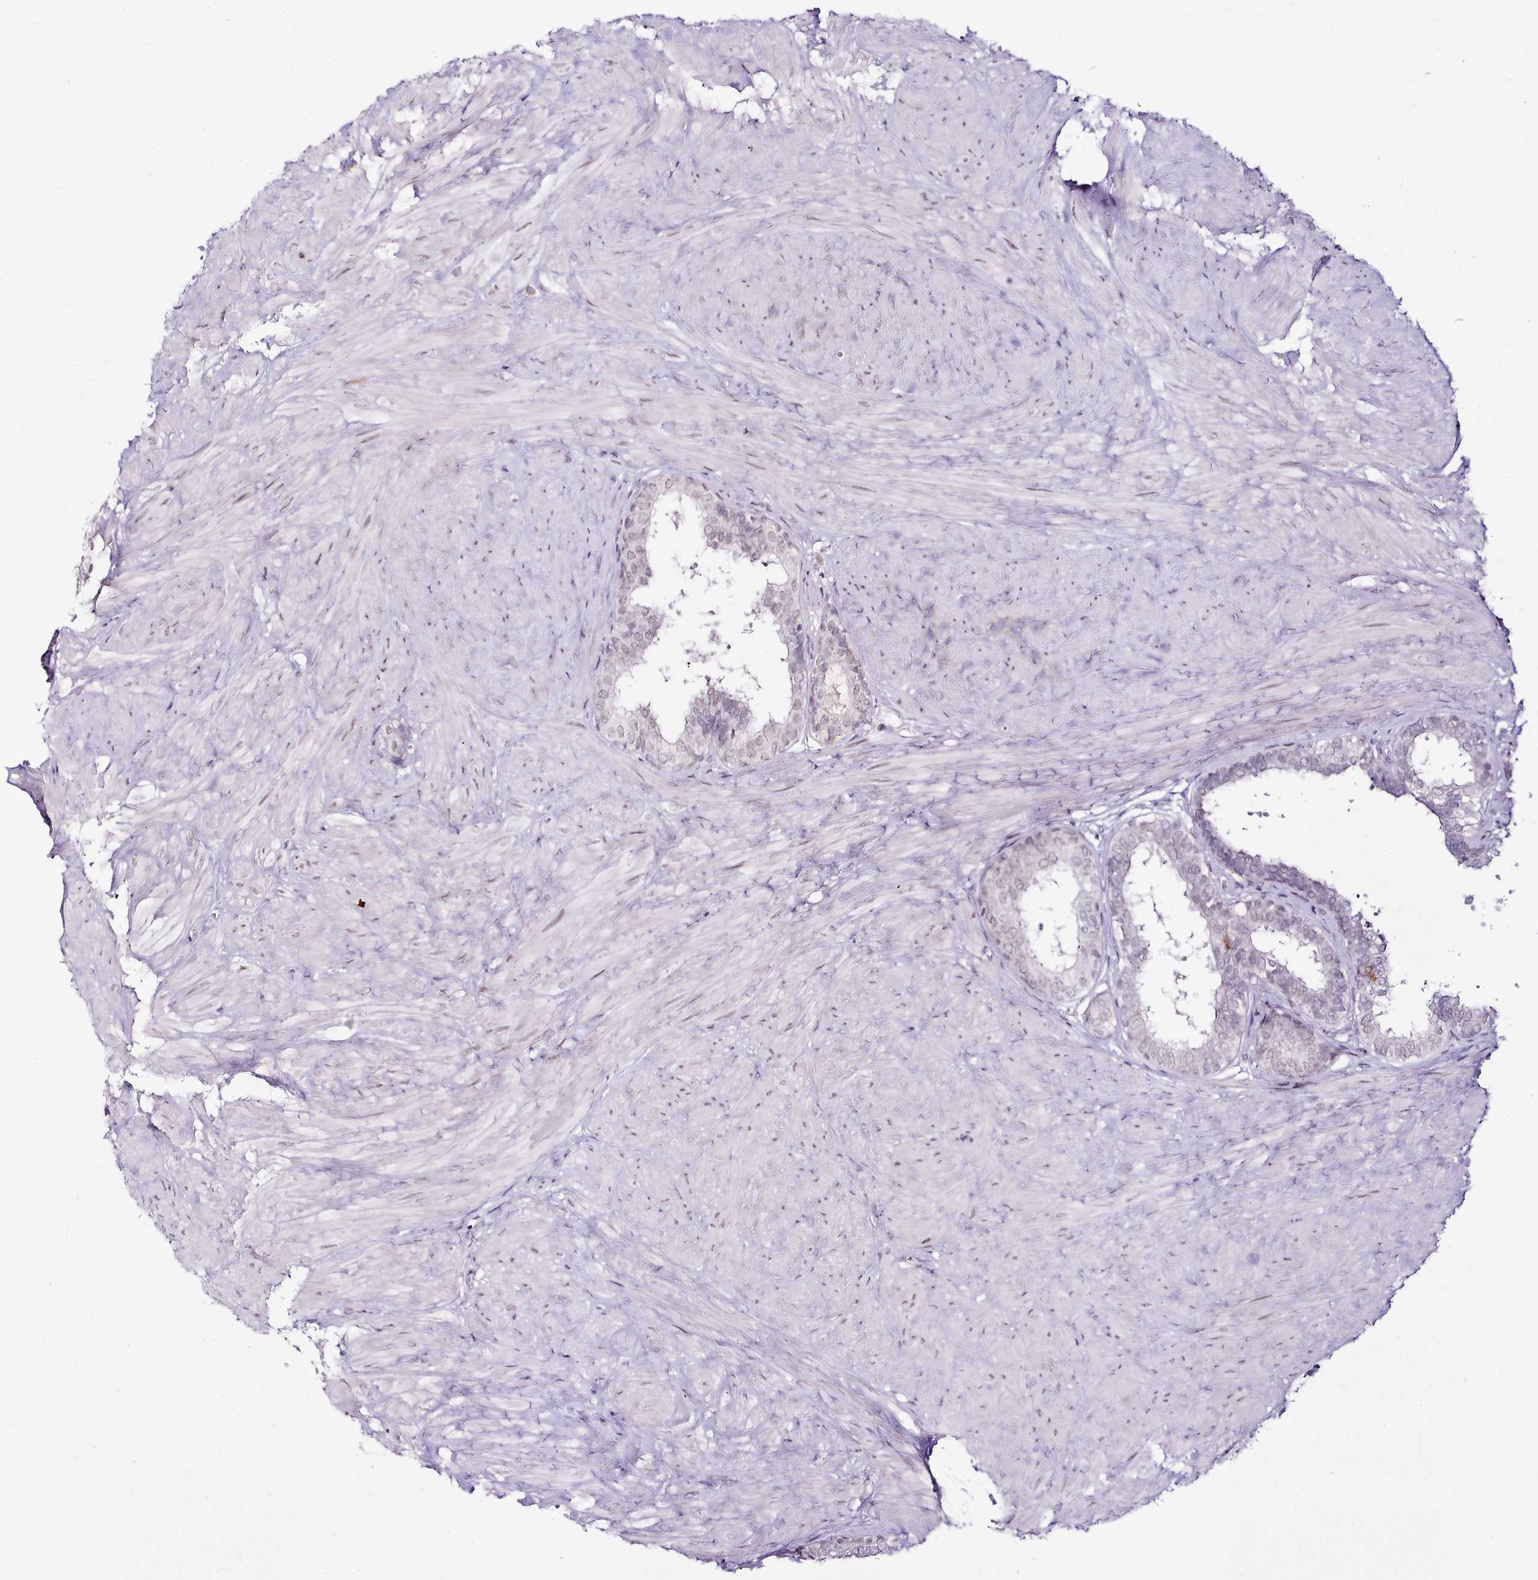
{"staining": {"intensity": "moderate", "quantity": "25%-75%", "location": "nuclear"}, "tissue": "prostate", "cell_type": "Glandular cells", "image_type": "normal", "snomed": [{"axis": "morphology", "description": "Normal tissue, NOS"}, {"axis": "topography", "description": "Prostate"}], "caption": "Immunohistochemical staining of benign human prostate displays medium levels of moderate nuclear expression in about 25%-75% of glandular cells.", "gene": "SYT15B", "patient": {"sex": "male", "age": 48}}